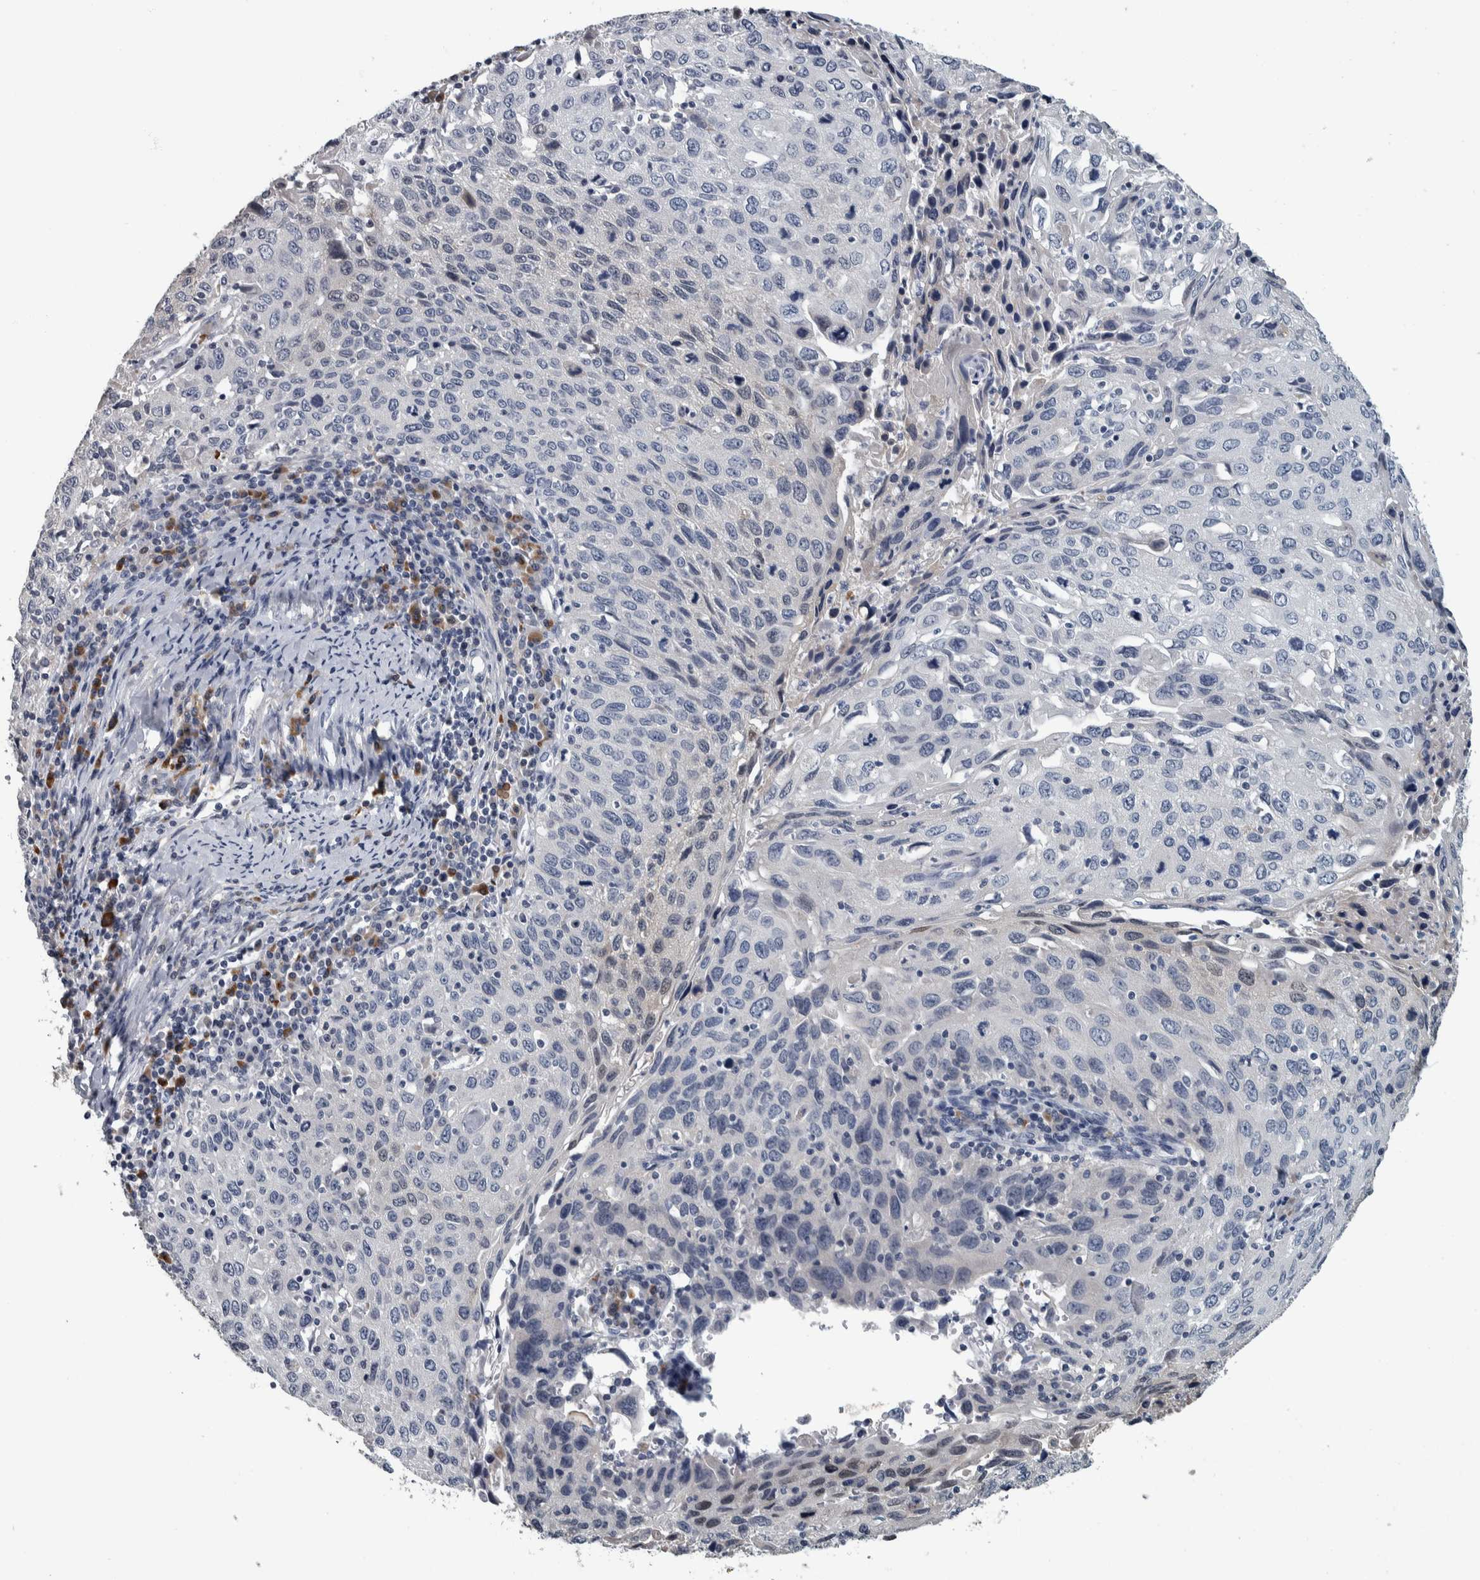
{"staining": {"intensity": "negative", "quantity": "none", "location": "none"}, "tissue": "cervical cancer", "cell_type": "Tumor cells", "image_type": "cancer", "snomed": [{"axis": "morphology", "description": "Squamous cell carcinoma, NOS"}, {"axis": "topography", "description": "Cervix"}], "caption": "High power microscopy histopathology image of an IHC image of cervical cancer, revealing no significant positivity in tumor cells.", "gene": "CAVIN4", "patient": {"sex": "female", "age": 53}}